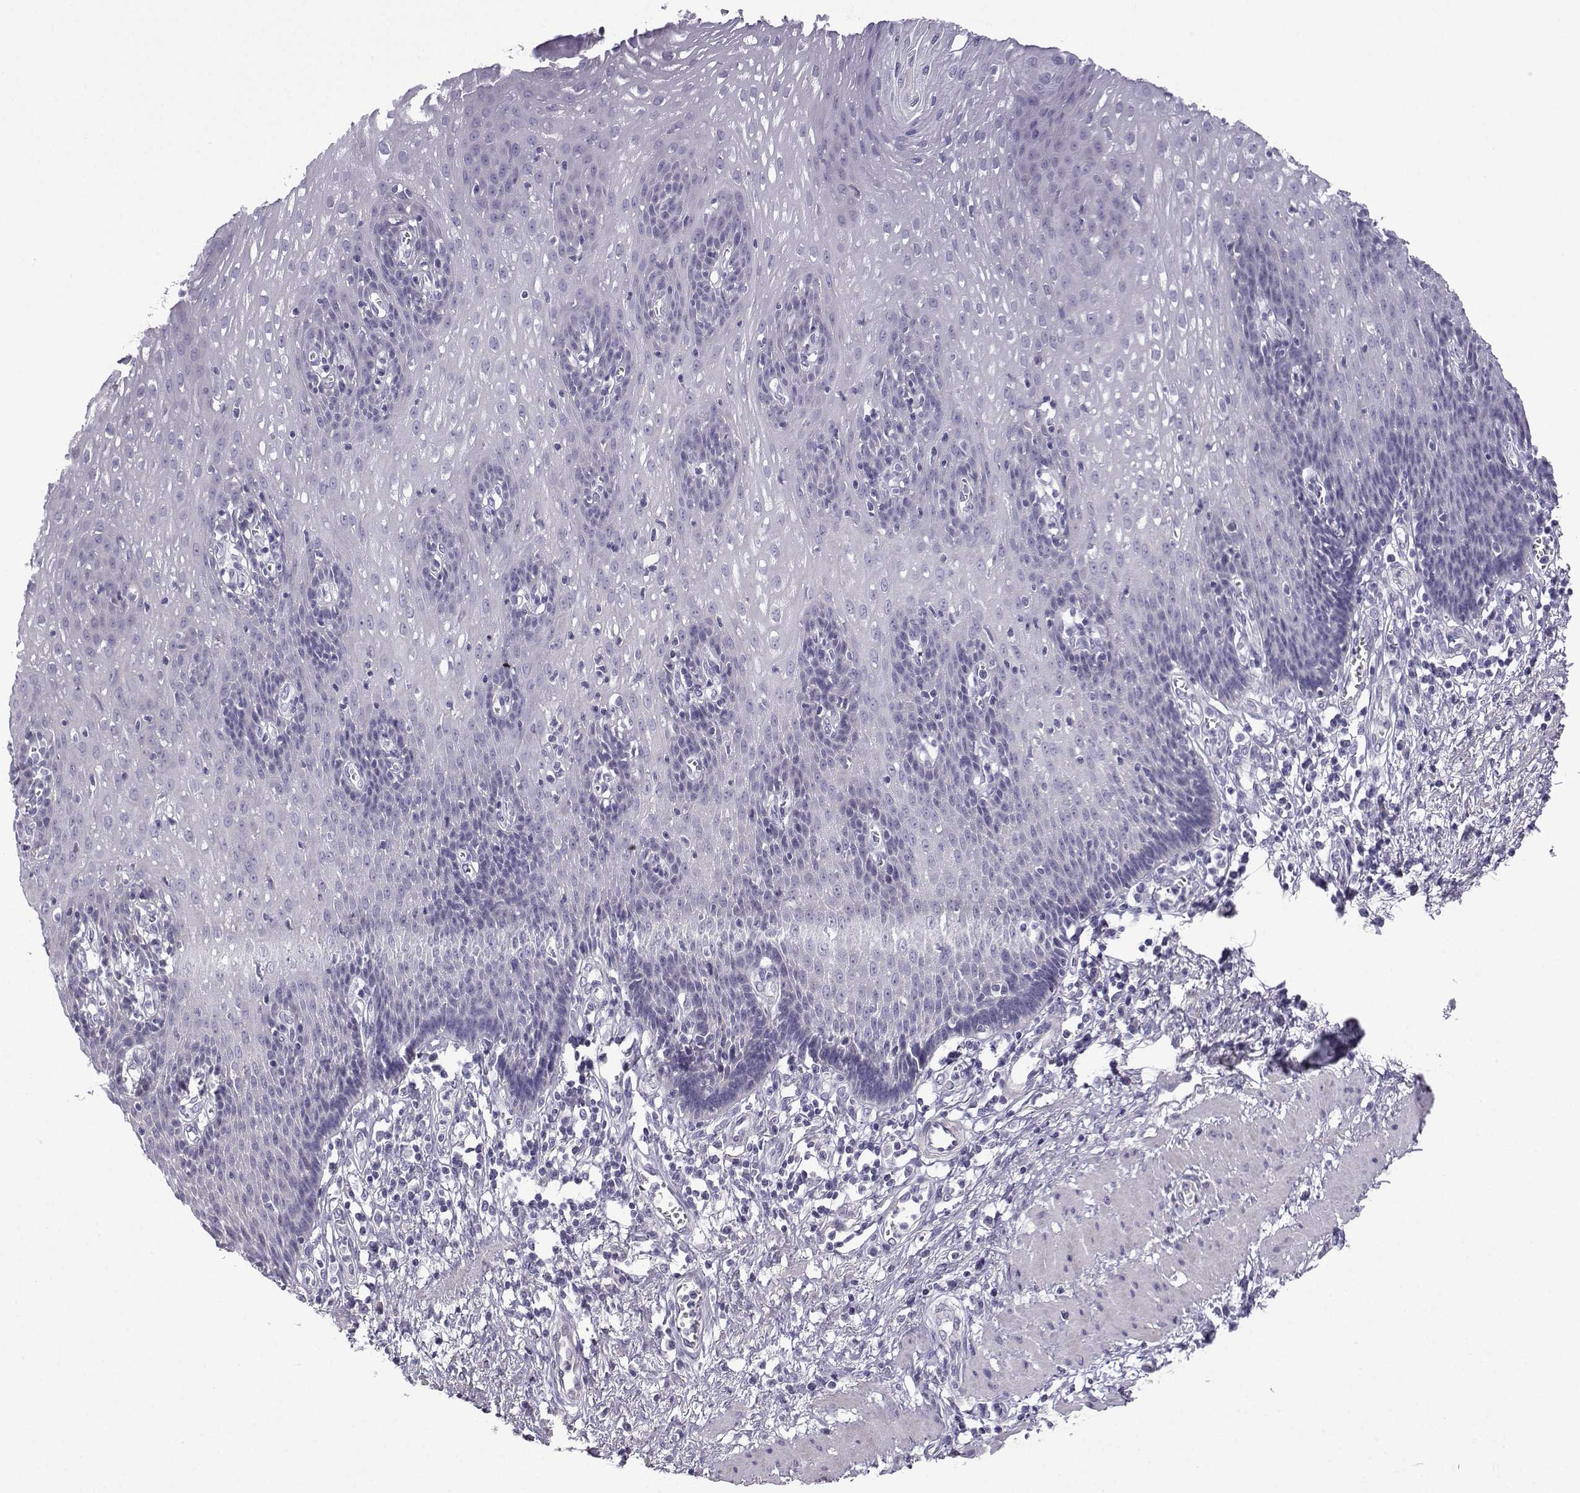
{"staining": {"intensity": "negative", "quantity": "none", "location": "none"}, "tissue": "esophagus", "cell_type": "Squamous epithelial cells", "image_type": "normal", "snomed": [{"axis": "morphology", "description": "Normal tissue, NOS"}, {"axis": "topography", "description": "Esophagus"}], "caption": "DAB immunohistochemical staining of normal human esophagus exhibits no significant staining in squamous epithelial cells. (Immunohistochemistry, brightfield microscopy, high magnification).", "gene": "SPACA7", "patient": {"sex": "male", "age": 57}}